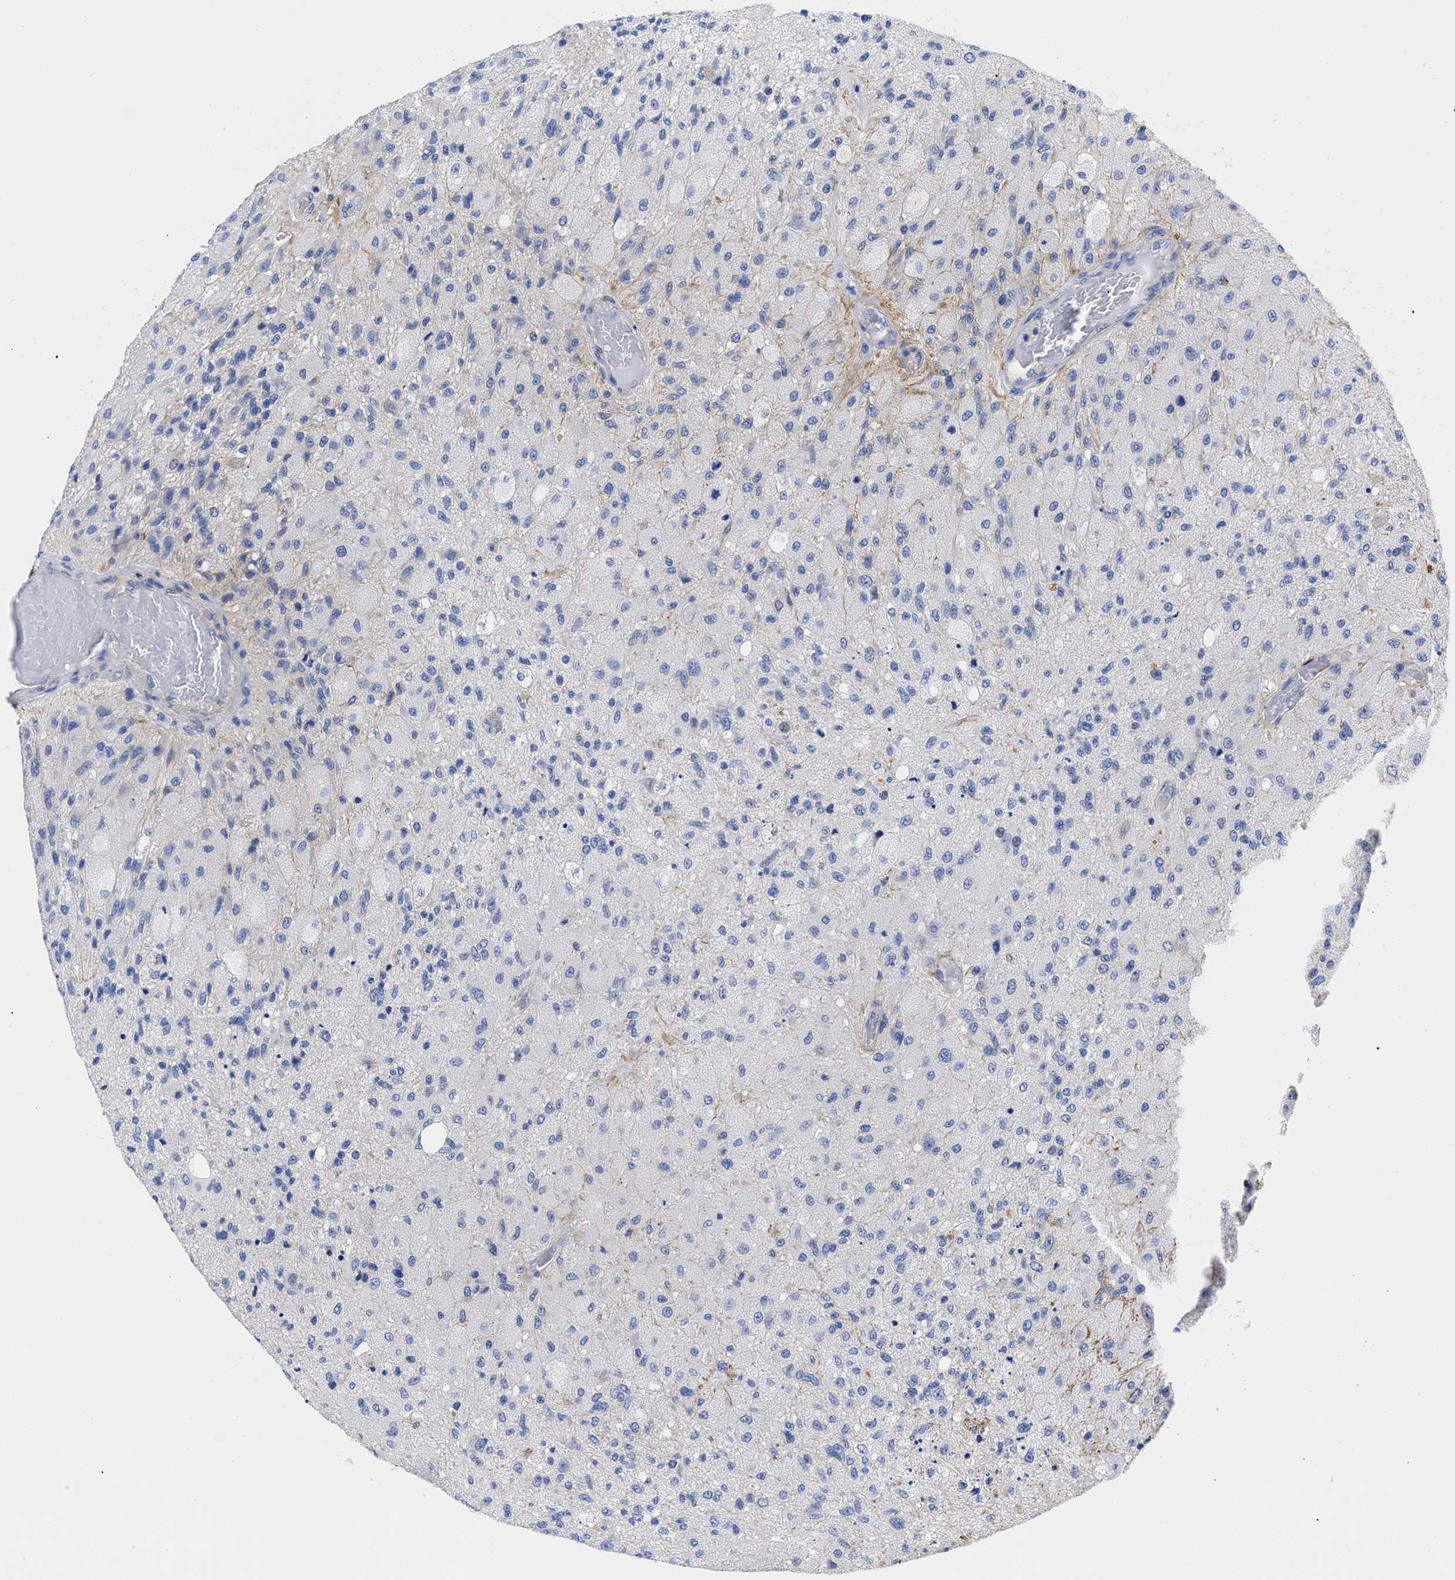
{"staining": {"intensity": "negative", "quantity": "none", "location": "none"}, "tissue": "glioma", "cell_type": "Tumor cells", "image_type": "cancer", "snomed": [{"axis": "morphology", "description": "Normal tissue, NOS"}, {"axis": "morphology", "description": "Glioma, malignant, High grade"}, {"axis": "topography", "description": "Cerebral cortex"}], "caption": "Immunohistochemistry photomicrograph of neoplastic tissue: human glioma stained with DAB (3,3'-diaminobenzidine) demonstrates no significant protein staining in tumor cells.", "gene": "IRAG2", "patient": {"sex": "male", "age": 77}}